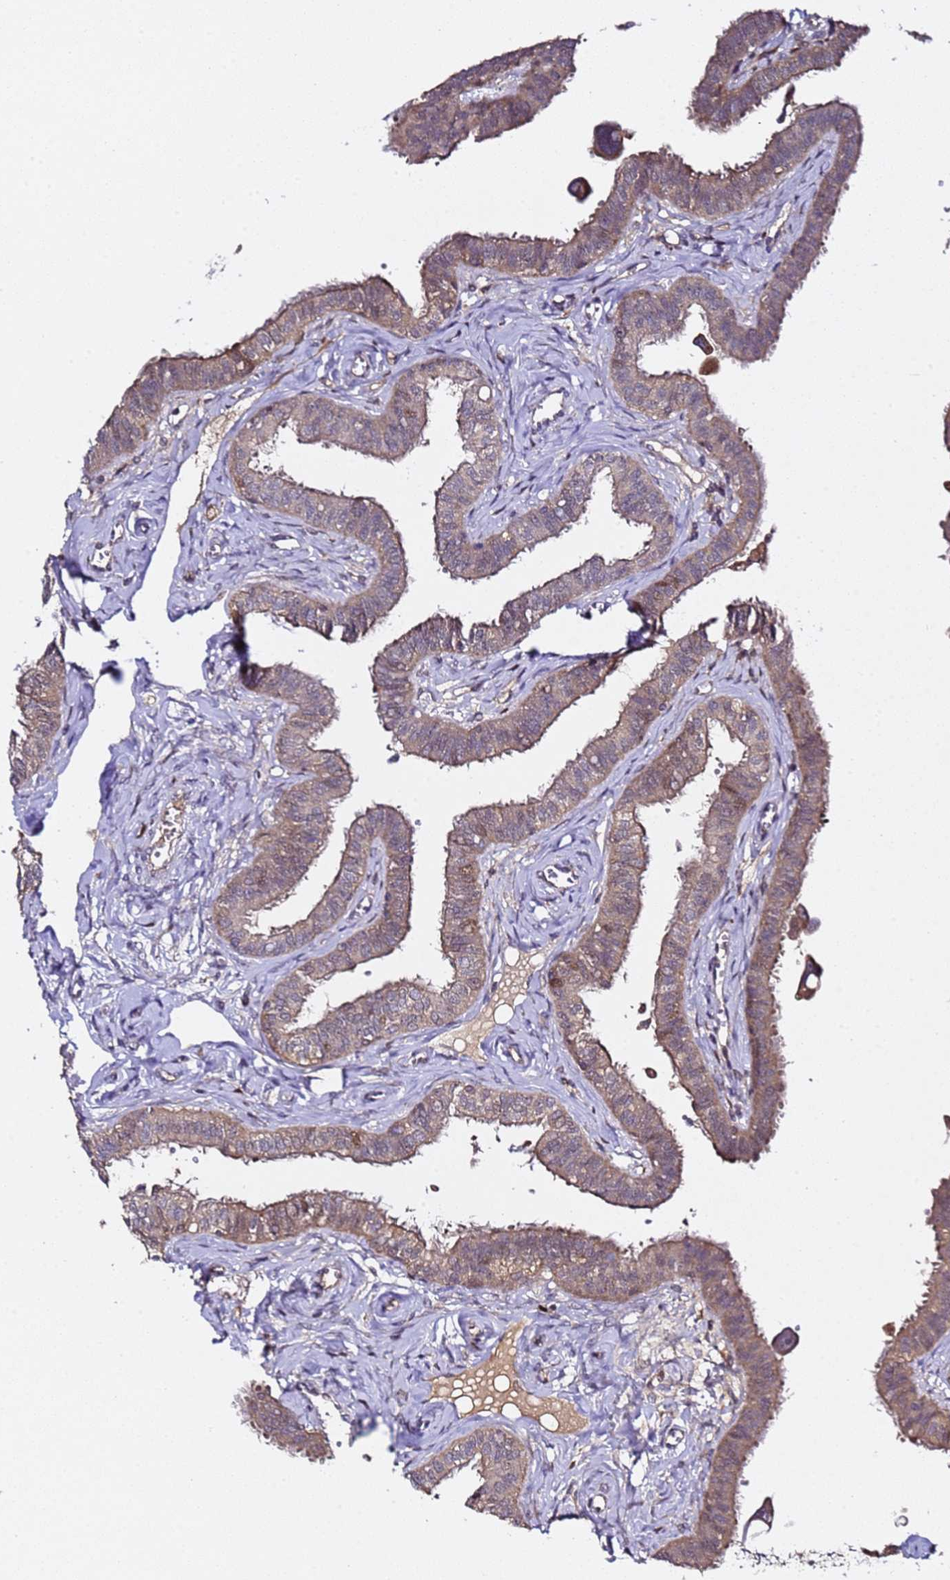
{"staining": {"intensity": "weak", "quantity": "25%-75%", "location": "cytoplasmic/membranous"}, "tissue": "fallopian tube", "cell_type": "Glandular cells", "image_type": "normal", "snomed": [{"axis": "morphology", "description": "Normal tissue, NOS"}, {"axis": "morphology", "description": "Carcinoma, NOS"}, {"axis": "topography", "description": "Fallopian tube"}, {"axis": "topography", "description": "Ovary"}], "caption": "There is low levels of weak cytoplasmic/membranous staining in glandular cells of unremarkable fallopian tube, as demonstrated by immunohistochemical staining (brown color).", "gene": "ALG3", "patient": {"sex": "female", "age": 59}}